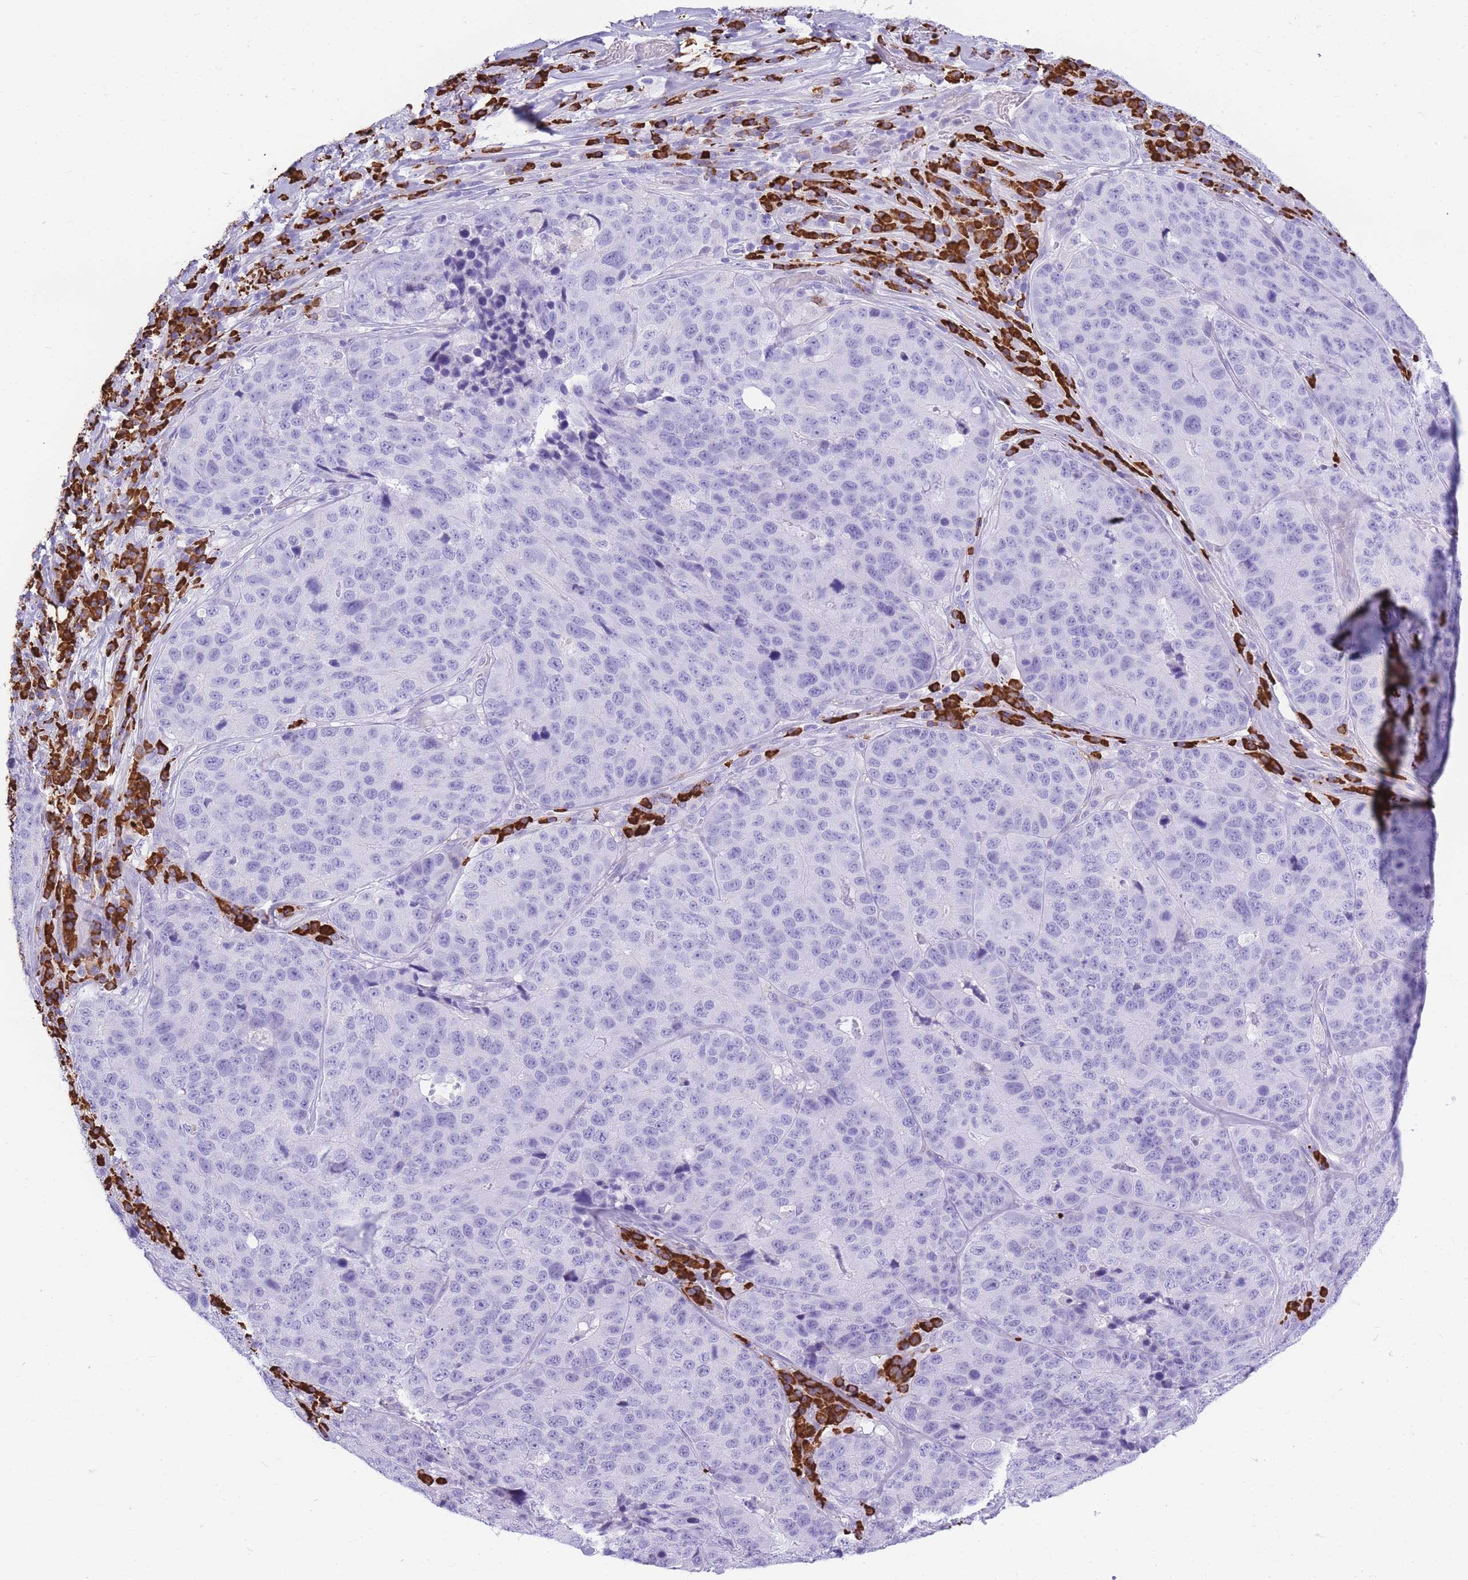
{"staining": {"intensity": "negative", "quantity": "none", "location": "none"}, "tissue": "stomach cancer", "cell_type": "Tumor cells", "image_type": "cancer", "snomed": [{"axis": "morphology", "description": "Adenocarcinoma, NOS"}, {"axis": "topography", "description": "Stomach"}], "caption": "This is an immunohistochemistry (IHC) photomicrograph of human stomach cancer. There is no staining in tumor cells.", "gene": "ZFP62", "patient": {"sex": "male", "age": 71}}